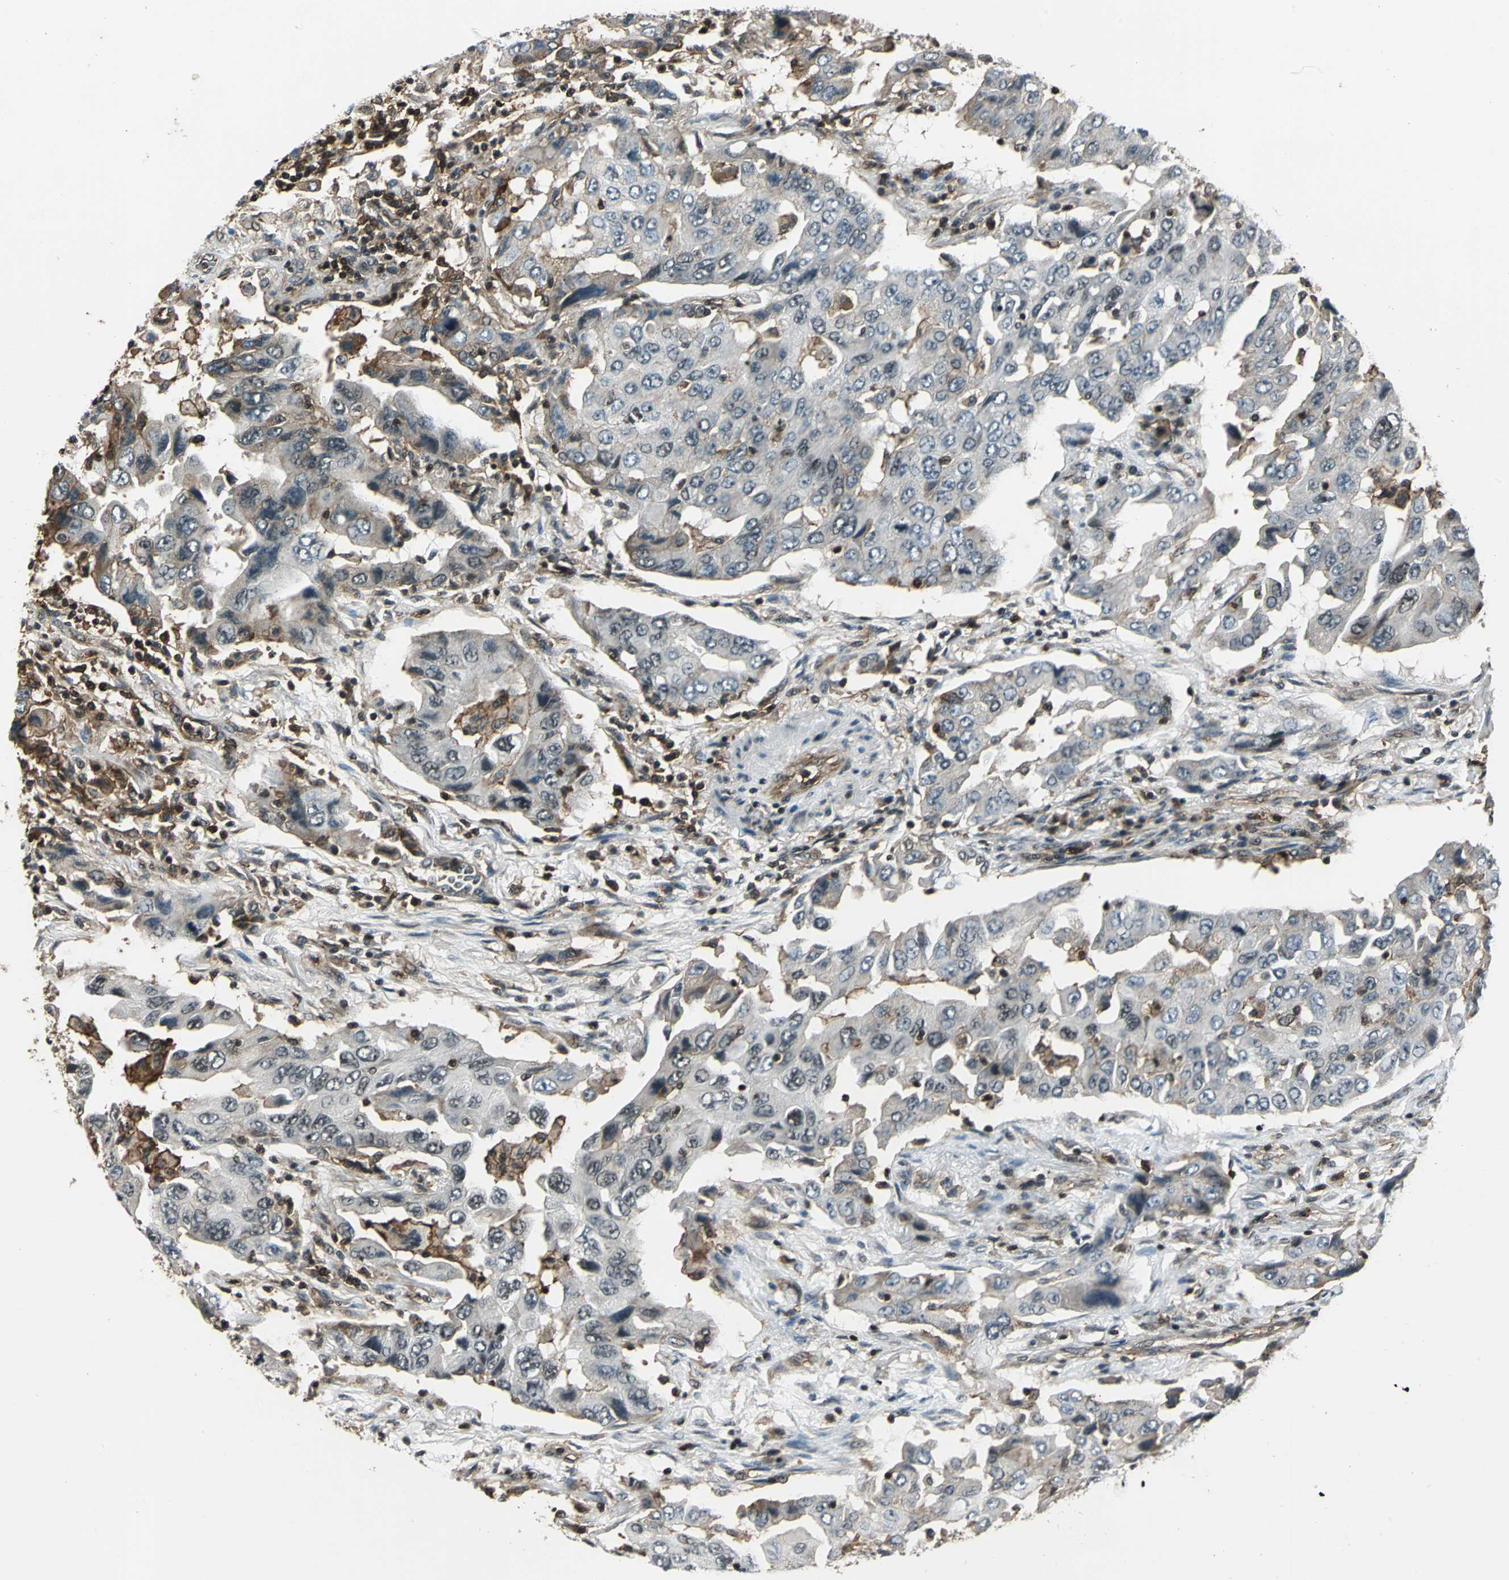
{"staining": {"intensity": "weak", "quantity": "<25%", "location": "cytoplasmic/membranous"}, "tissue": "lung cancer", "cell_type": "Tumor cells", "image_type": "cancer", "snomed": [{"axis": "morphology", "description": "Adenocarcinoma, NOS"}, {"axis": "topography", "description": "Lung"}], "caption": "This is a micrograph of immunohistochemistry (IHC) staining of adenocarcinoma (lung), which shows no staining in tumor cells.", "gene": "NR2C2", "patient": {"sex": "female", "age": 65}}